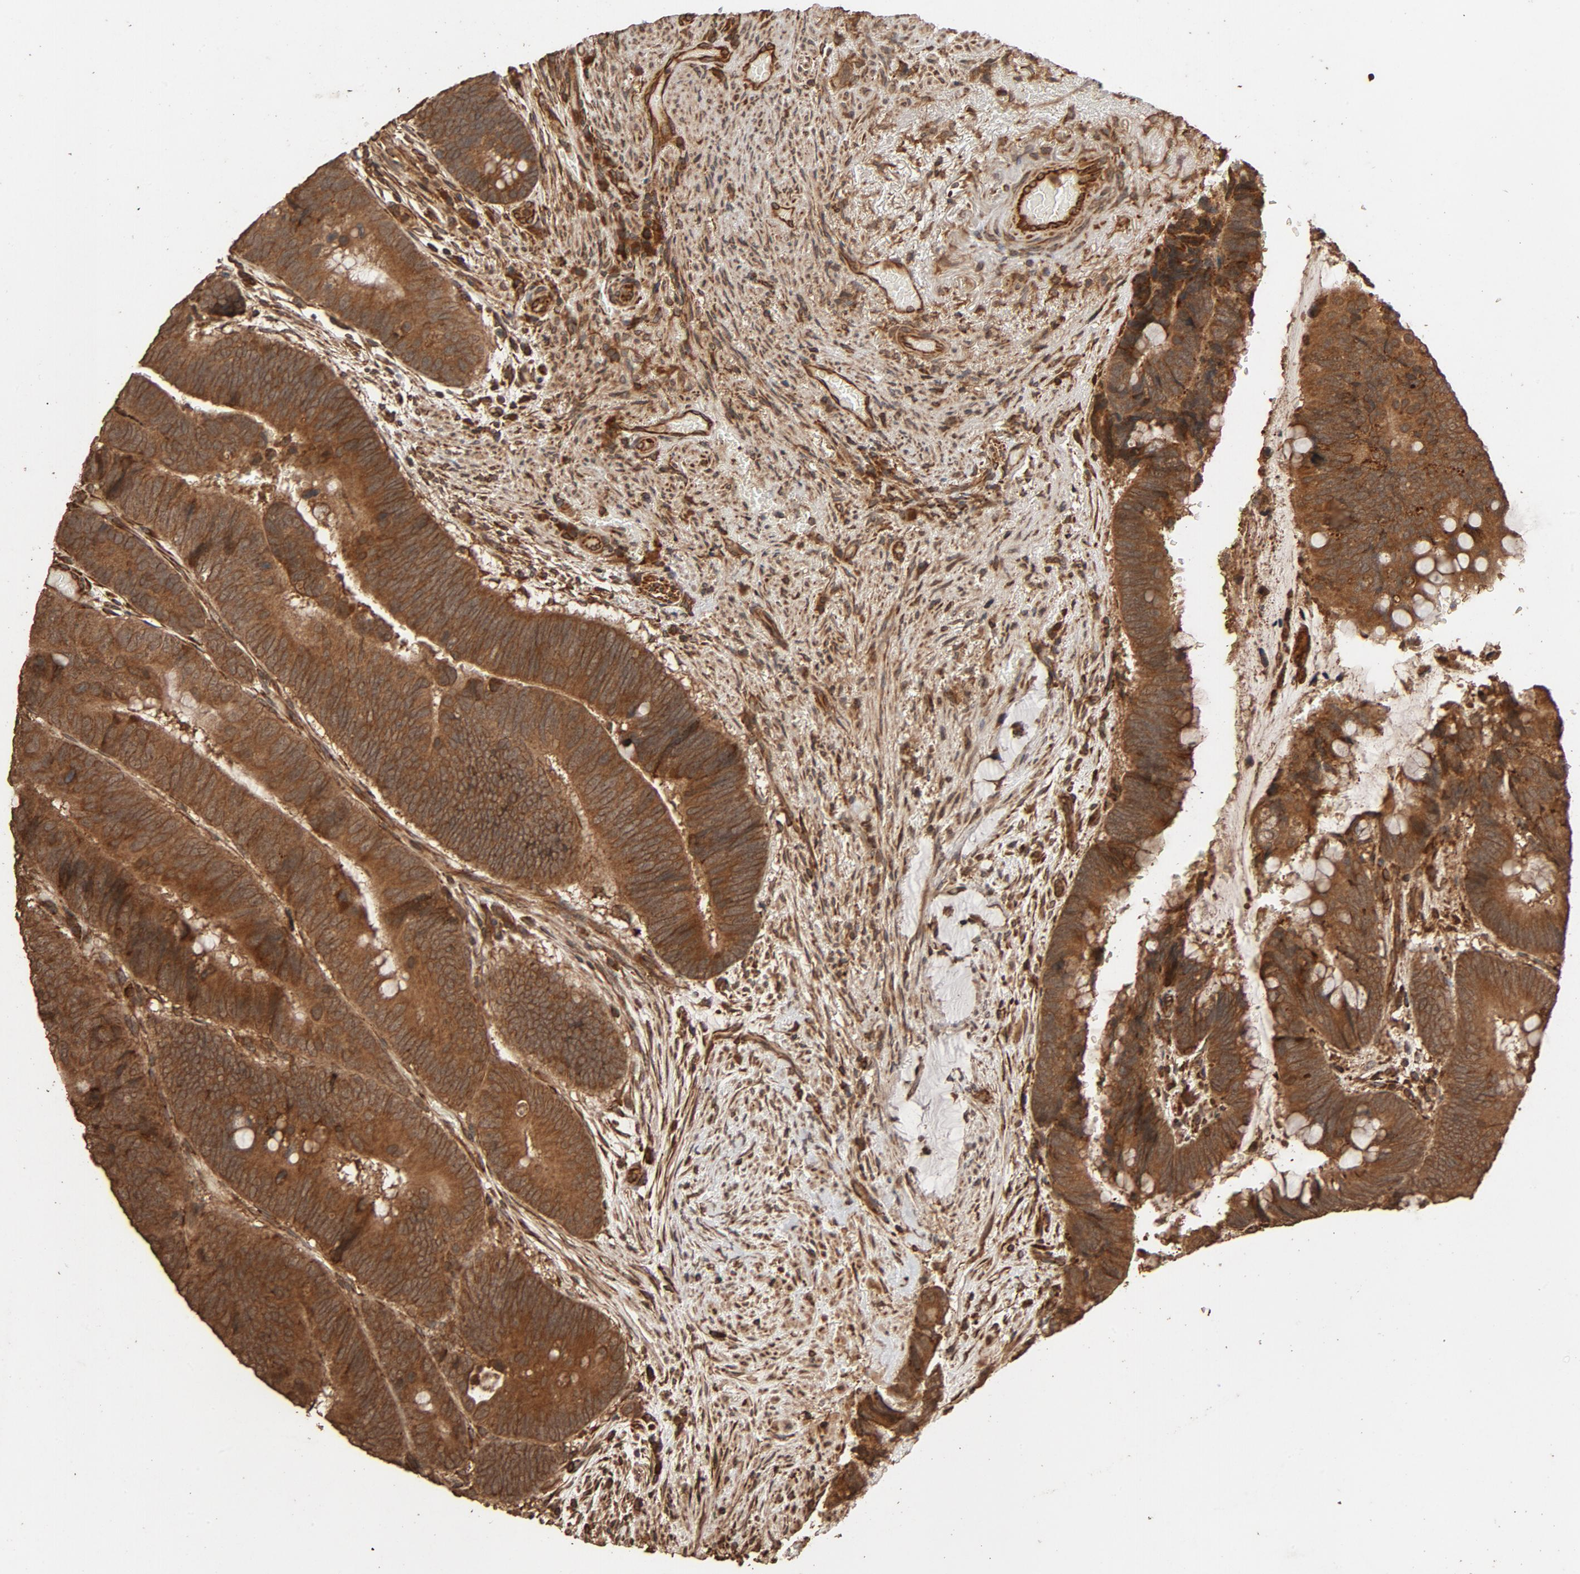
{"staining": {"intensity": "strong", "quantity": ">75%", "location": "cytoplasmic/membranous"}, "tissue": "colorectal cancer", "cell_type": "Tumor cells", "image_type": "cancer", "snomed": [{"axis": "morphology", "description": "Normal tissue, NOS"}, {"axis": "morphology", "description": "Adenocarcinoma, NOS"}, {"axis": "topography", "description": "Rectum"}], "caption": "Protein expression by immunohistochemistry demonstrates strong cytoplasmic/membranous staining in about >75% of tumor cells in colorectal cancer (adenocarcinoma).", "gene": "RPS6KA6", "patient": {"sex": "male", "age": 92}}